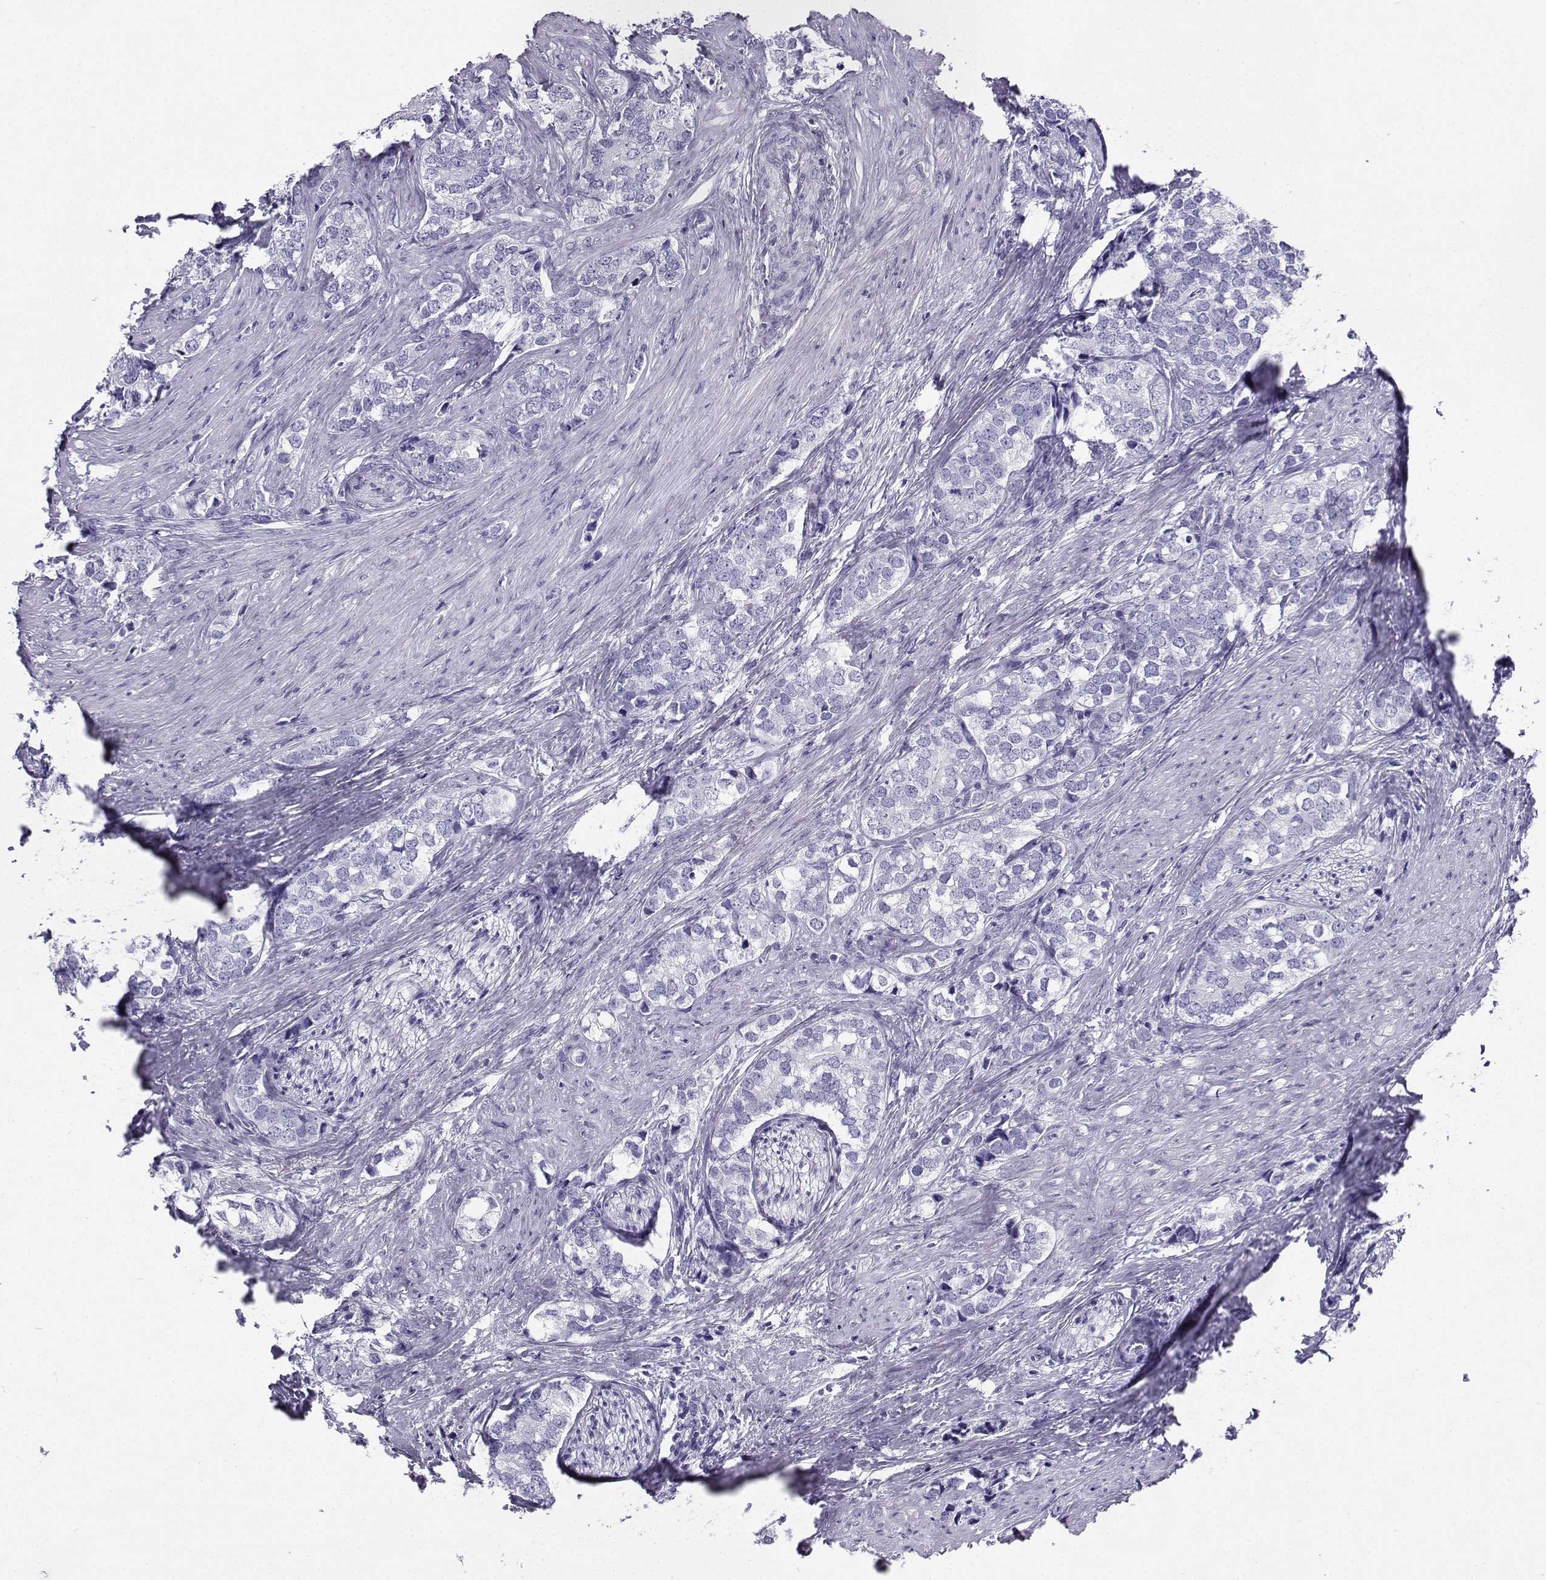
{"staining": {"intensity": "negative", "quantity": "none", "location": "none"}, "tissue": "prostate cancer", "cell_type": "Tumor cells", "image_type": "cancer", "snomed": [{"axis": "morphology", "description": "Adenocarcinoma, NOS"}, {"axis": "topography", "description": "Prostate and seminal vesicle, NOS"}], "caption": "A high-resolution image shows immunohistochemistry staining of prostate cancer (adenocarcinoma), which demonstrates no significant positivity in tumor cells.", "gene": "CD109", "patient": {"sex": "male", "age": 63}}